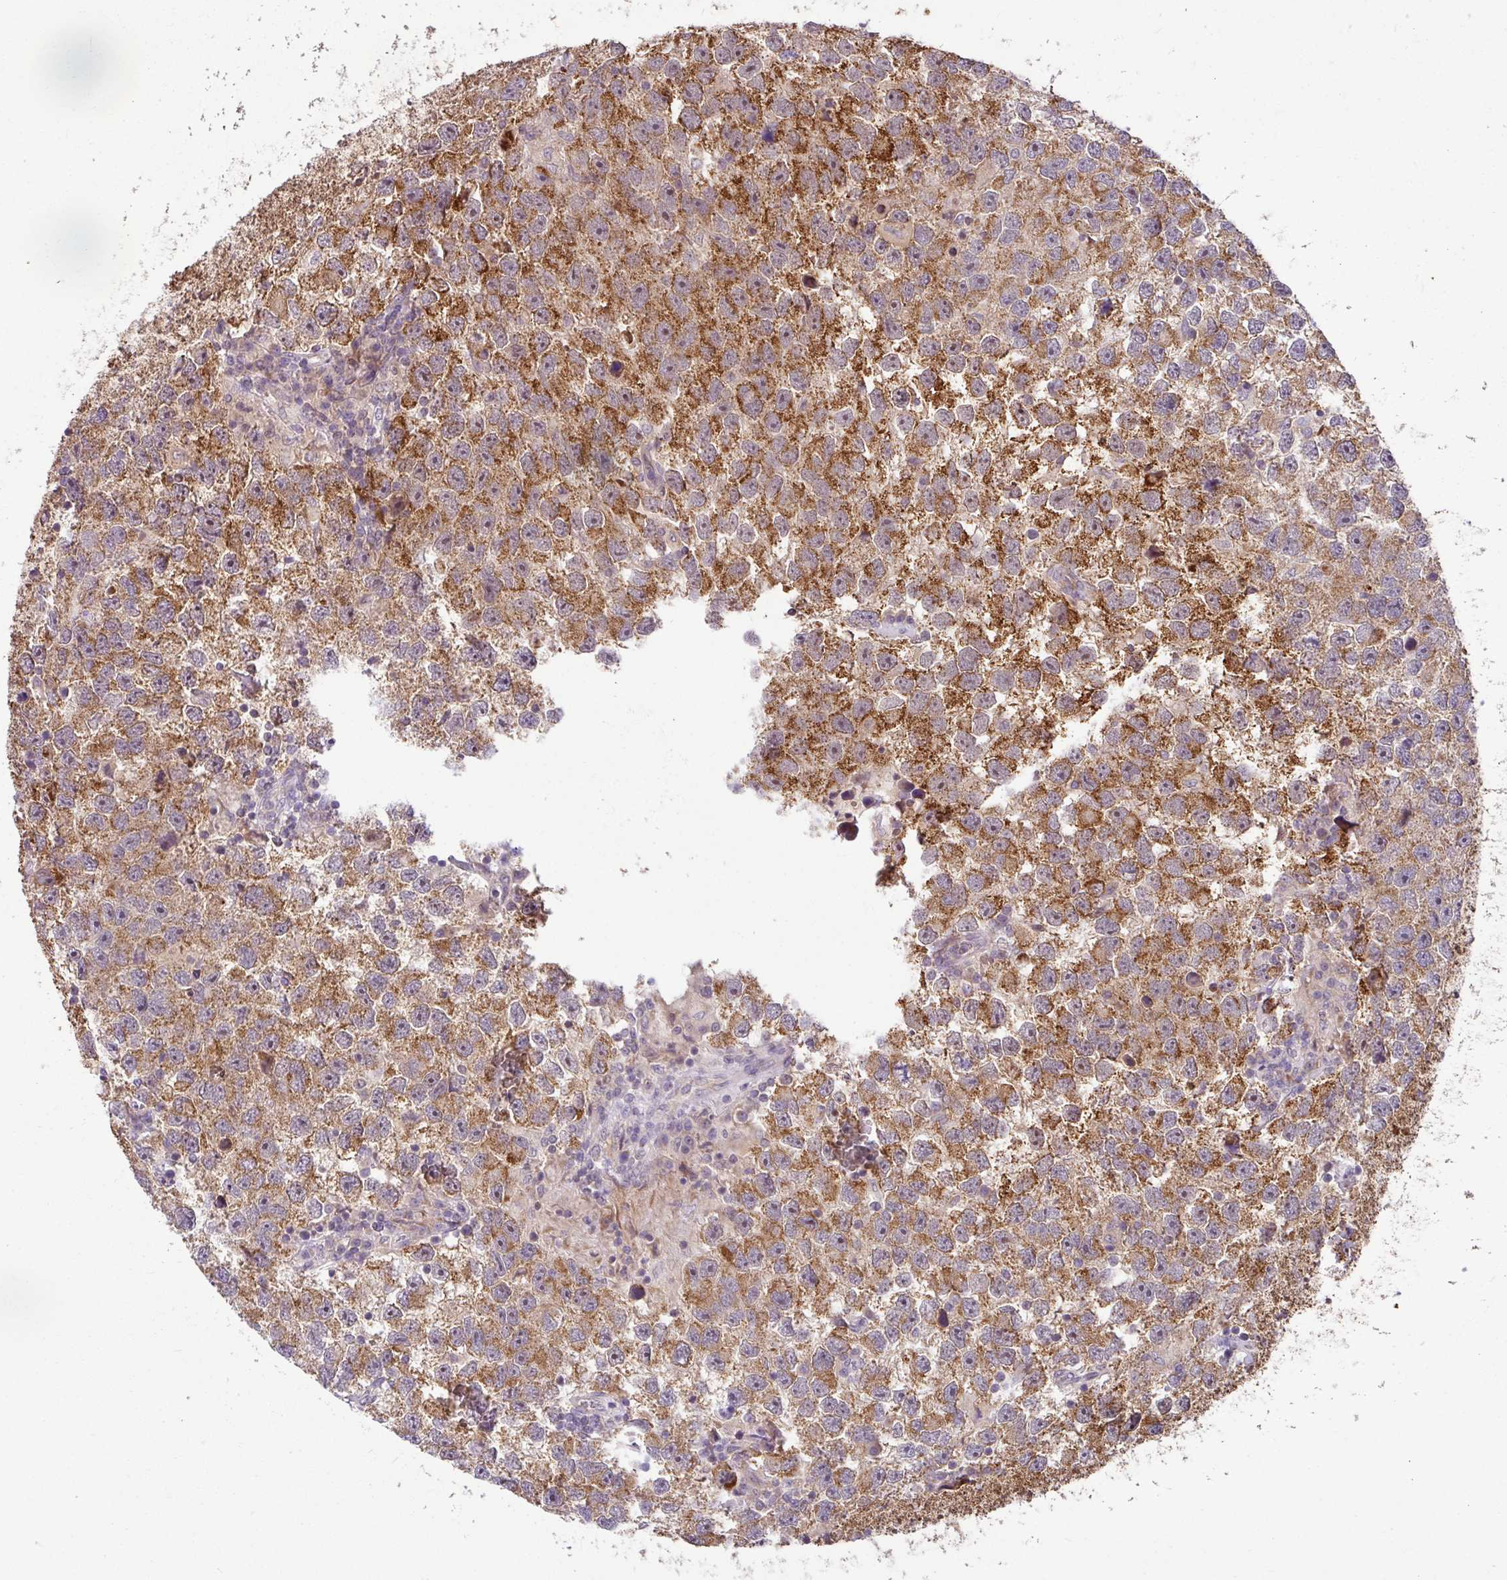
{"staining": {"intensity": "strong", "quantity": ">75%", "location": "cytoplasmic/membranous"}, "tissue": "testis cancer", "cell_type": "Tumor cells", "image_type": "cancer", "snomed": [{"axis": "morphology", "description": "Seminoma, NOS"}, {"axis": "topography", "description": "Testis"}], "caption": "Tumor cells show strong cytoplasmic/membranous positivity in about >75% of cells in testis cancer.", "gene": "SARS2", "patient": {"sex": "male", "age": 26}}